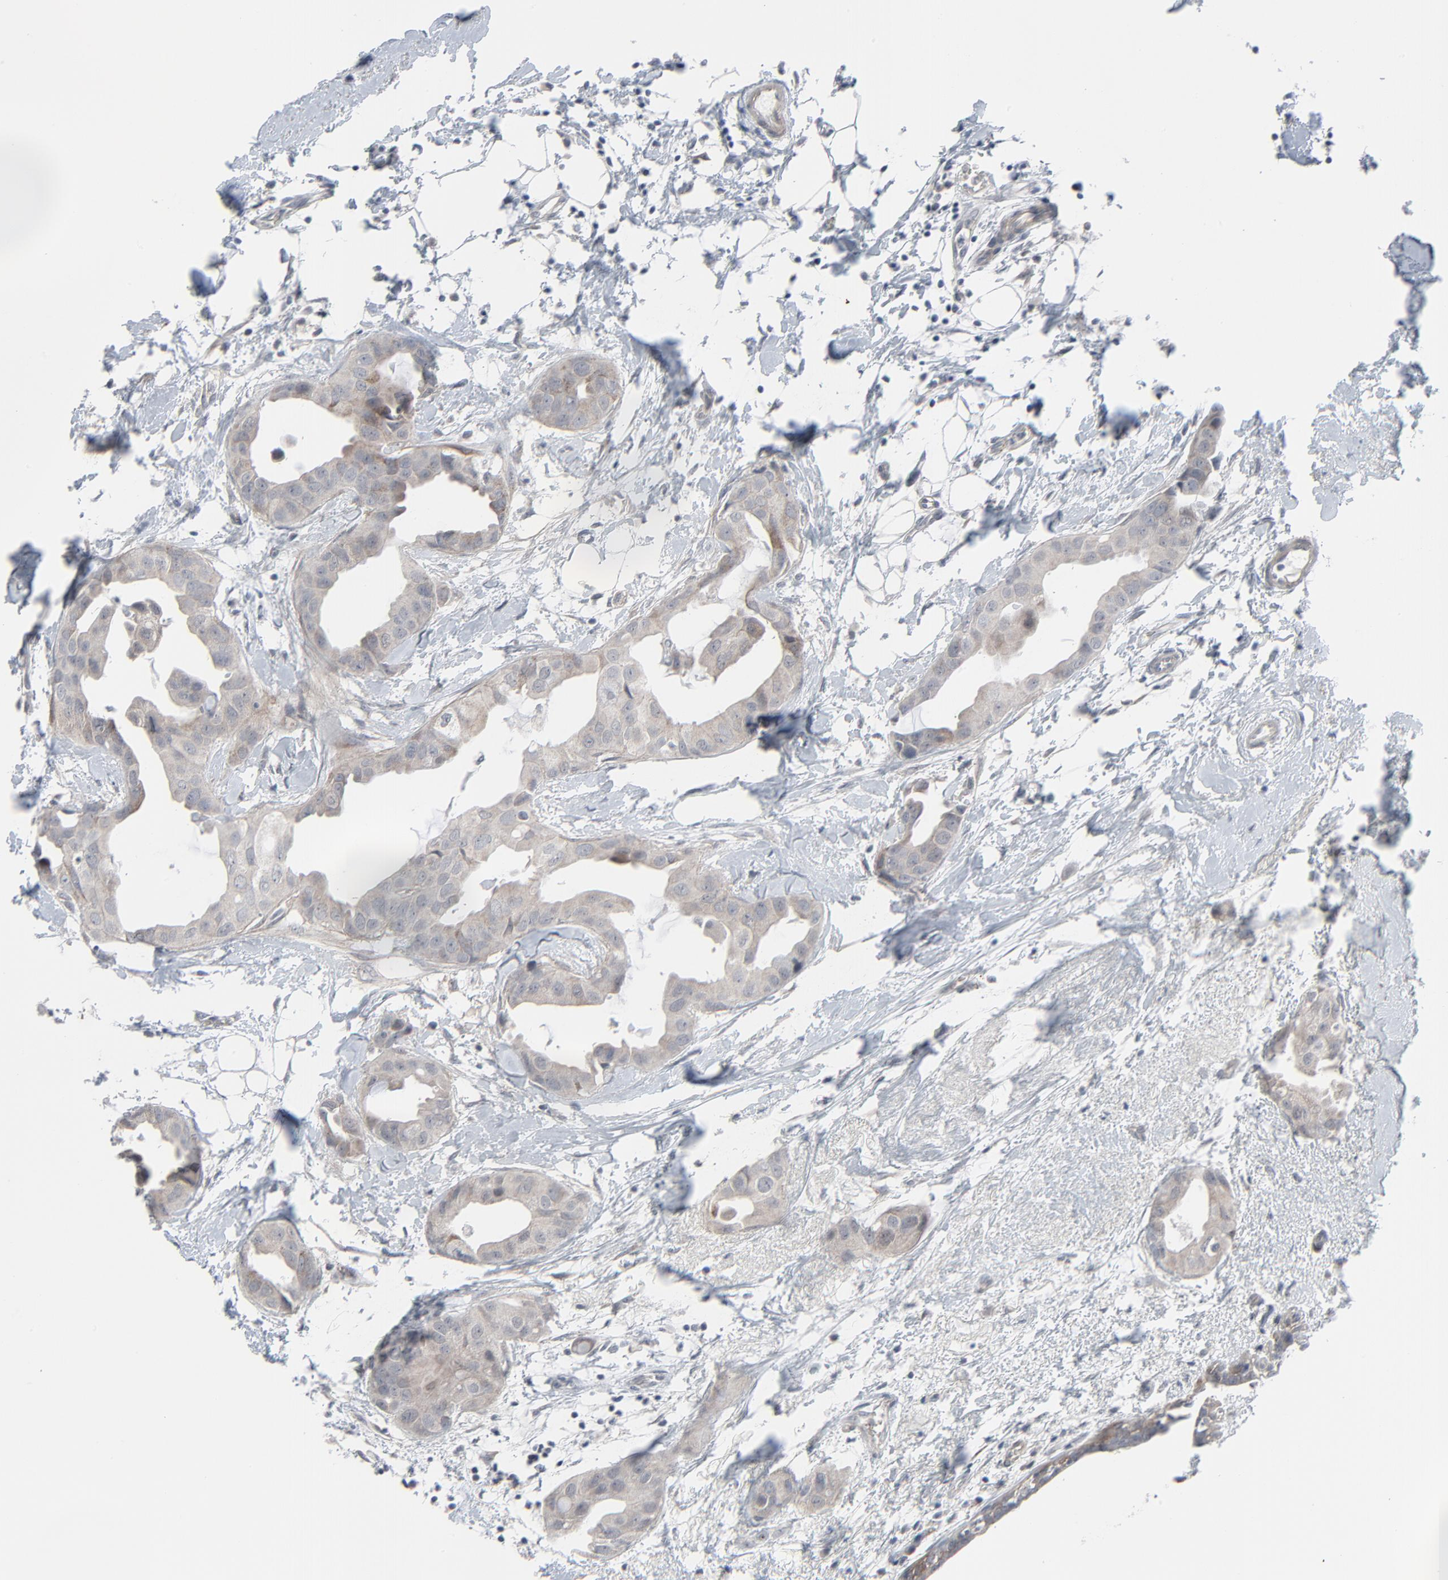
{"staining": {"intensity": "weak", "quantity": ">75%", "location": "cytoplasmic/membranous"}, "tissue": "breast cancer", "cell_type": "Tumor cells", "image_type": "cancer", "snomed": [{"axis": "morphology", "description": "Duct carcinoma"}, {"axis": "topography", "description": "Breast"}], "caption": "Immunohistochemical staining of human breast intraductal carcinoma demonstrates low levels of weak cytoplasmic/membranous protein positivity in about >75% of tumor cells. (IHC, brightfield microscopy, high magnification).", "gene": "NEUROD1", "patient": {"sex": "female", "age": 40}}